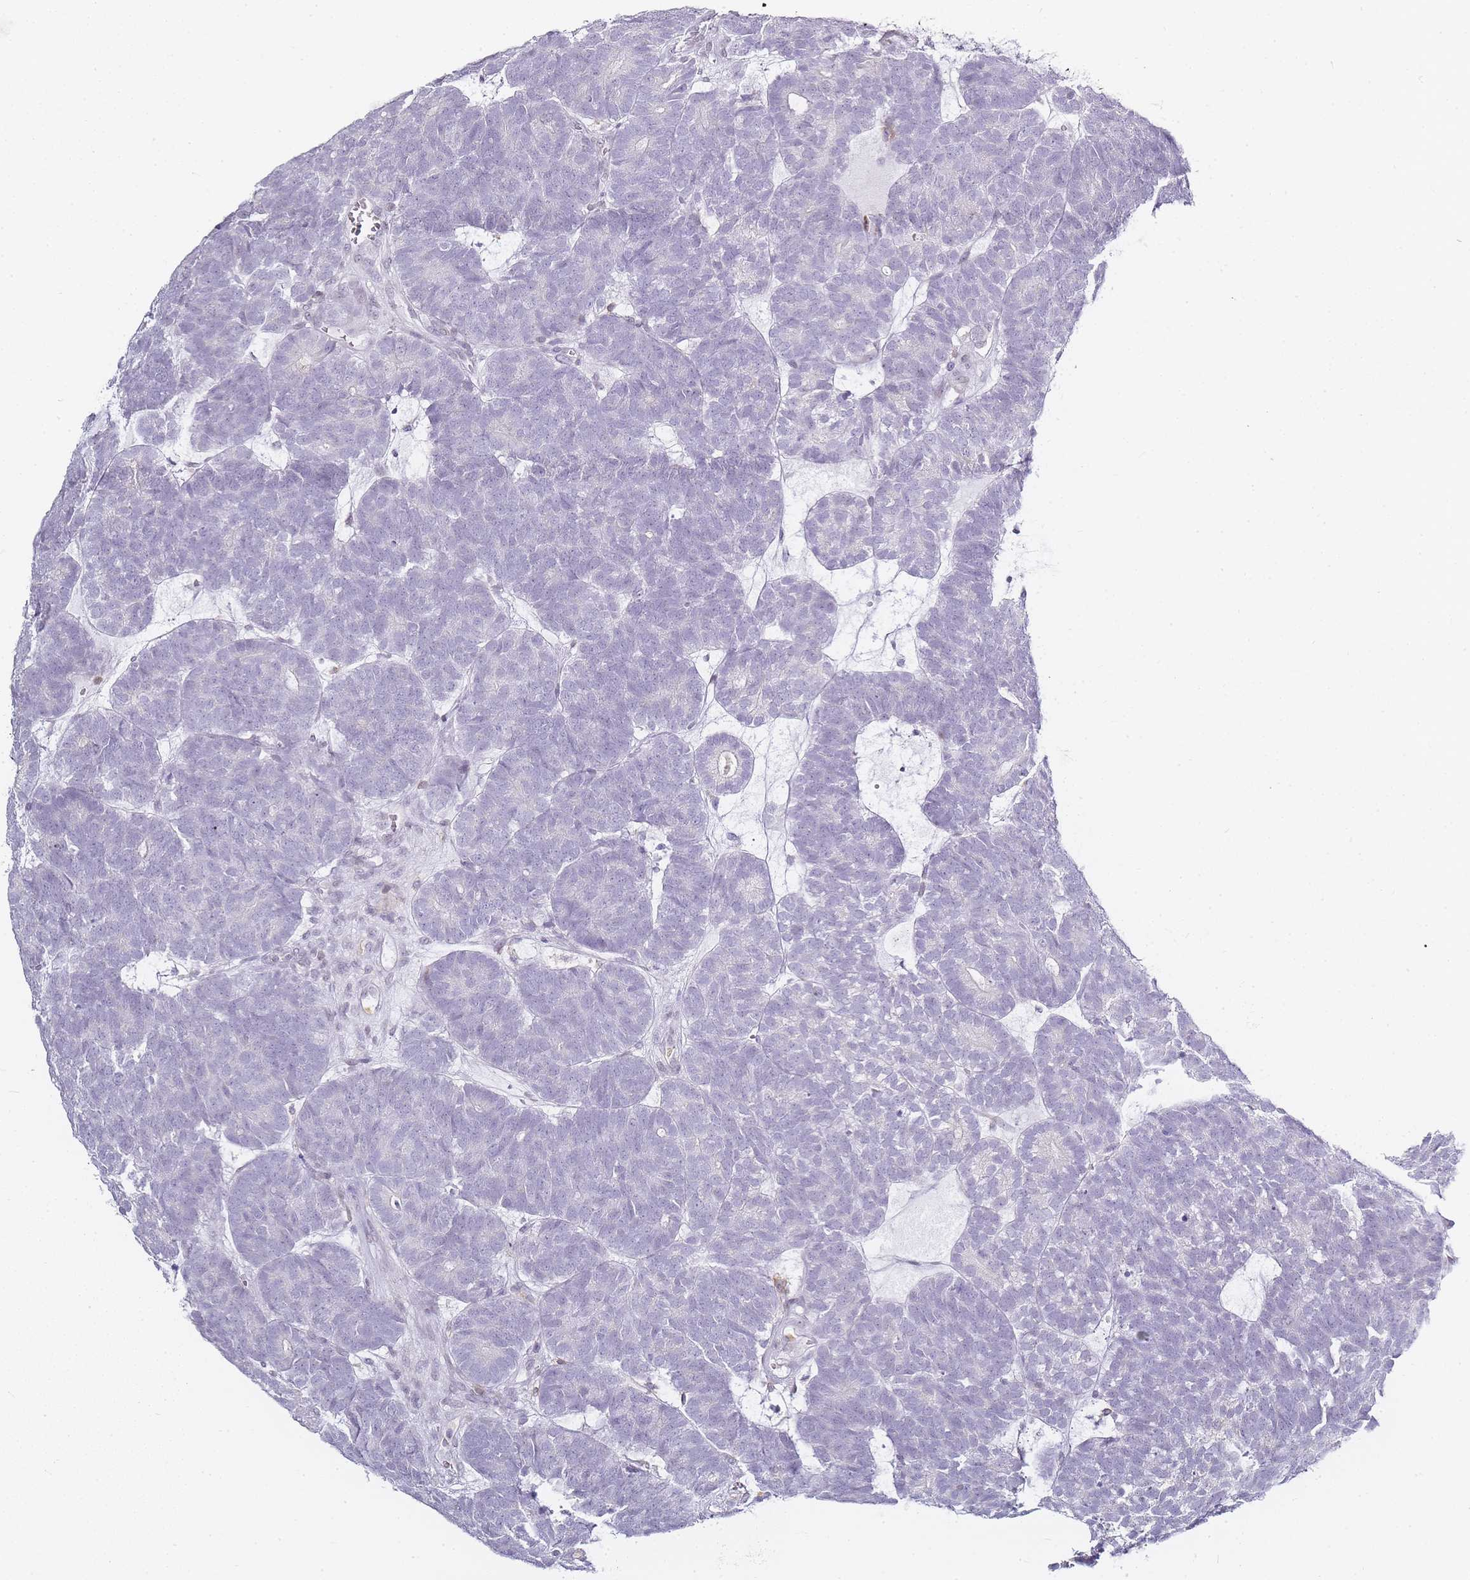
{"staining": {"intensity": "negative", "quantity": "none", "location": "none"}, "tissue": "head and neck cancer", "cell_type": "Tumor cells", "image_type": "cancer", "snomed": [{"axis": "morphology", "description": "Adenocarcinoma, NOS"}, {"axis": "topography", "description": "Head-Neck"}], "caption": "High power microscopy histopathology image of an immunohistochemistry (IHC) micrograph of head and neck cancer, revealing no significant staining in tumor cells.", "gene": "JAKMIP1", "patient": {"sex": "female", "age": 81}}